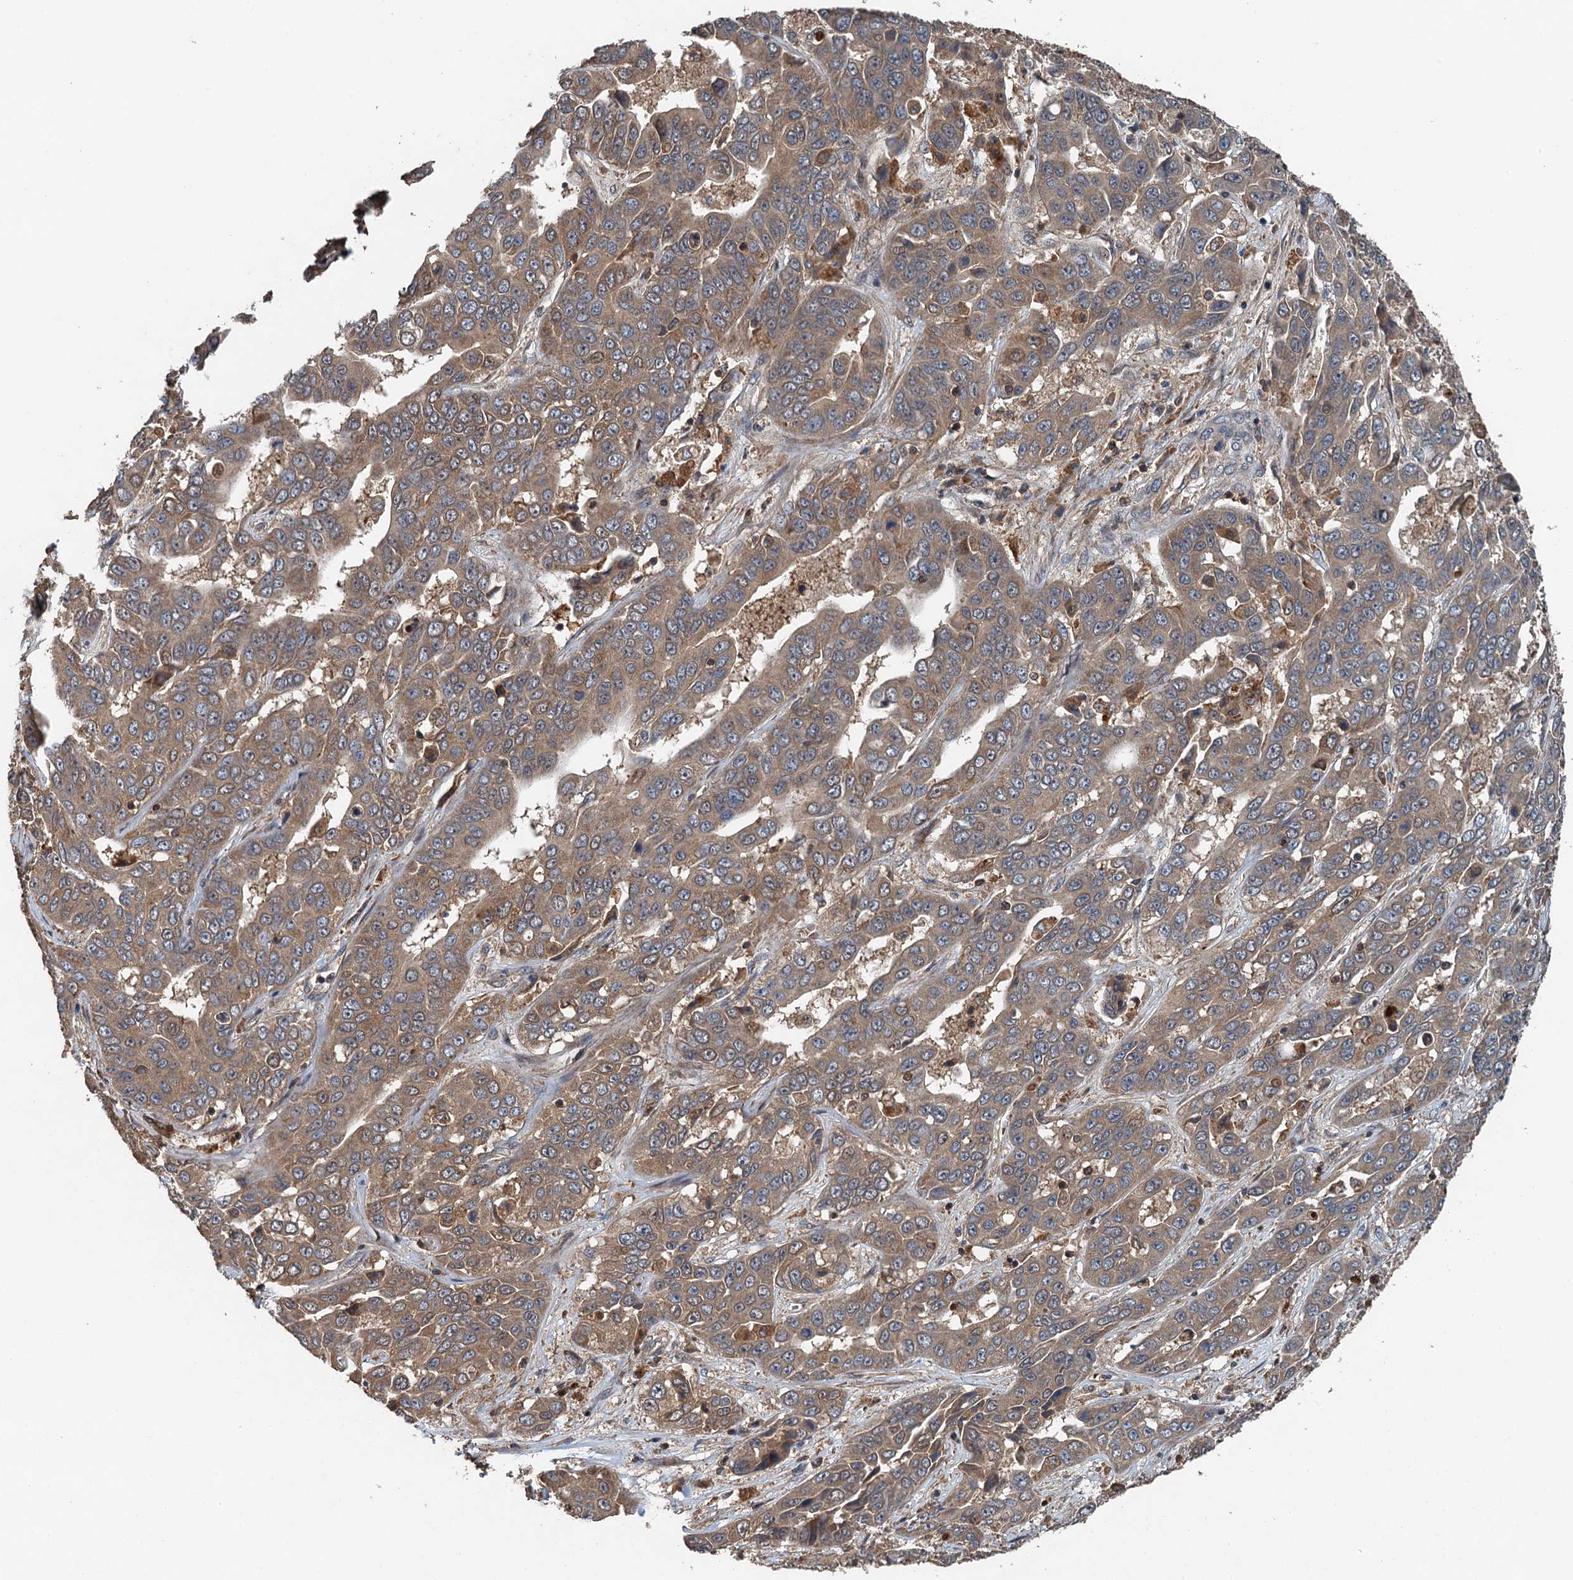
{"staining": {"intensity": "moderate", "quantity": ">75%", "location": "cytoplasmic/membranous"}, "tissue": "liver cancer", "cell_type": "Tumor cells", "image_type": "cancer", "snomed": [{"axis": "morphology", "description": "Cholangiocarcinoma"}, {"axis": "topography", "description": "Liver"}], "caption": "Human liver cancer (cholangiocarcinoma) stained for a protein (brown) exhibits moderate cytoplasmic/membranous positive positivity in approximately >75% of tumor cells.", "gene": "BORCS5", "patient": {"sex": "female", "age": 52}}